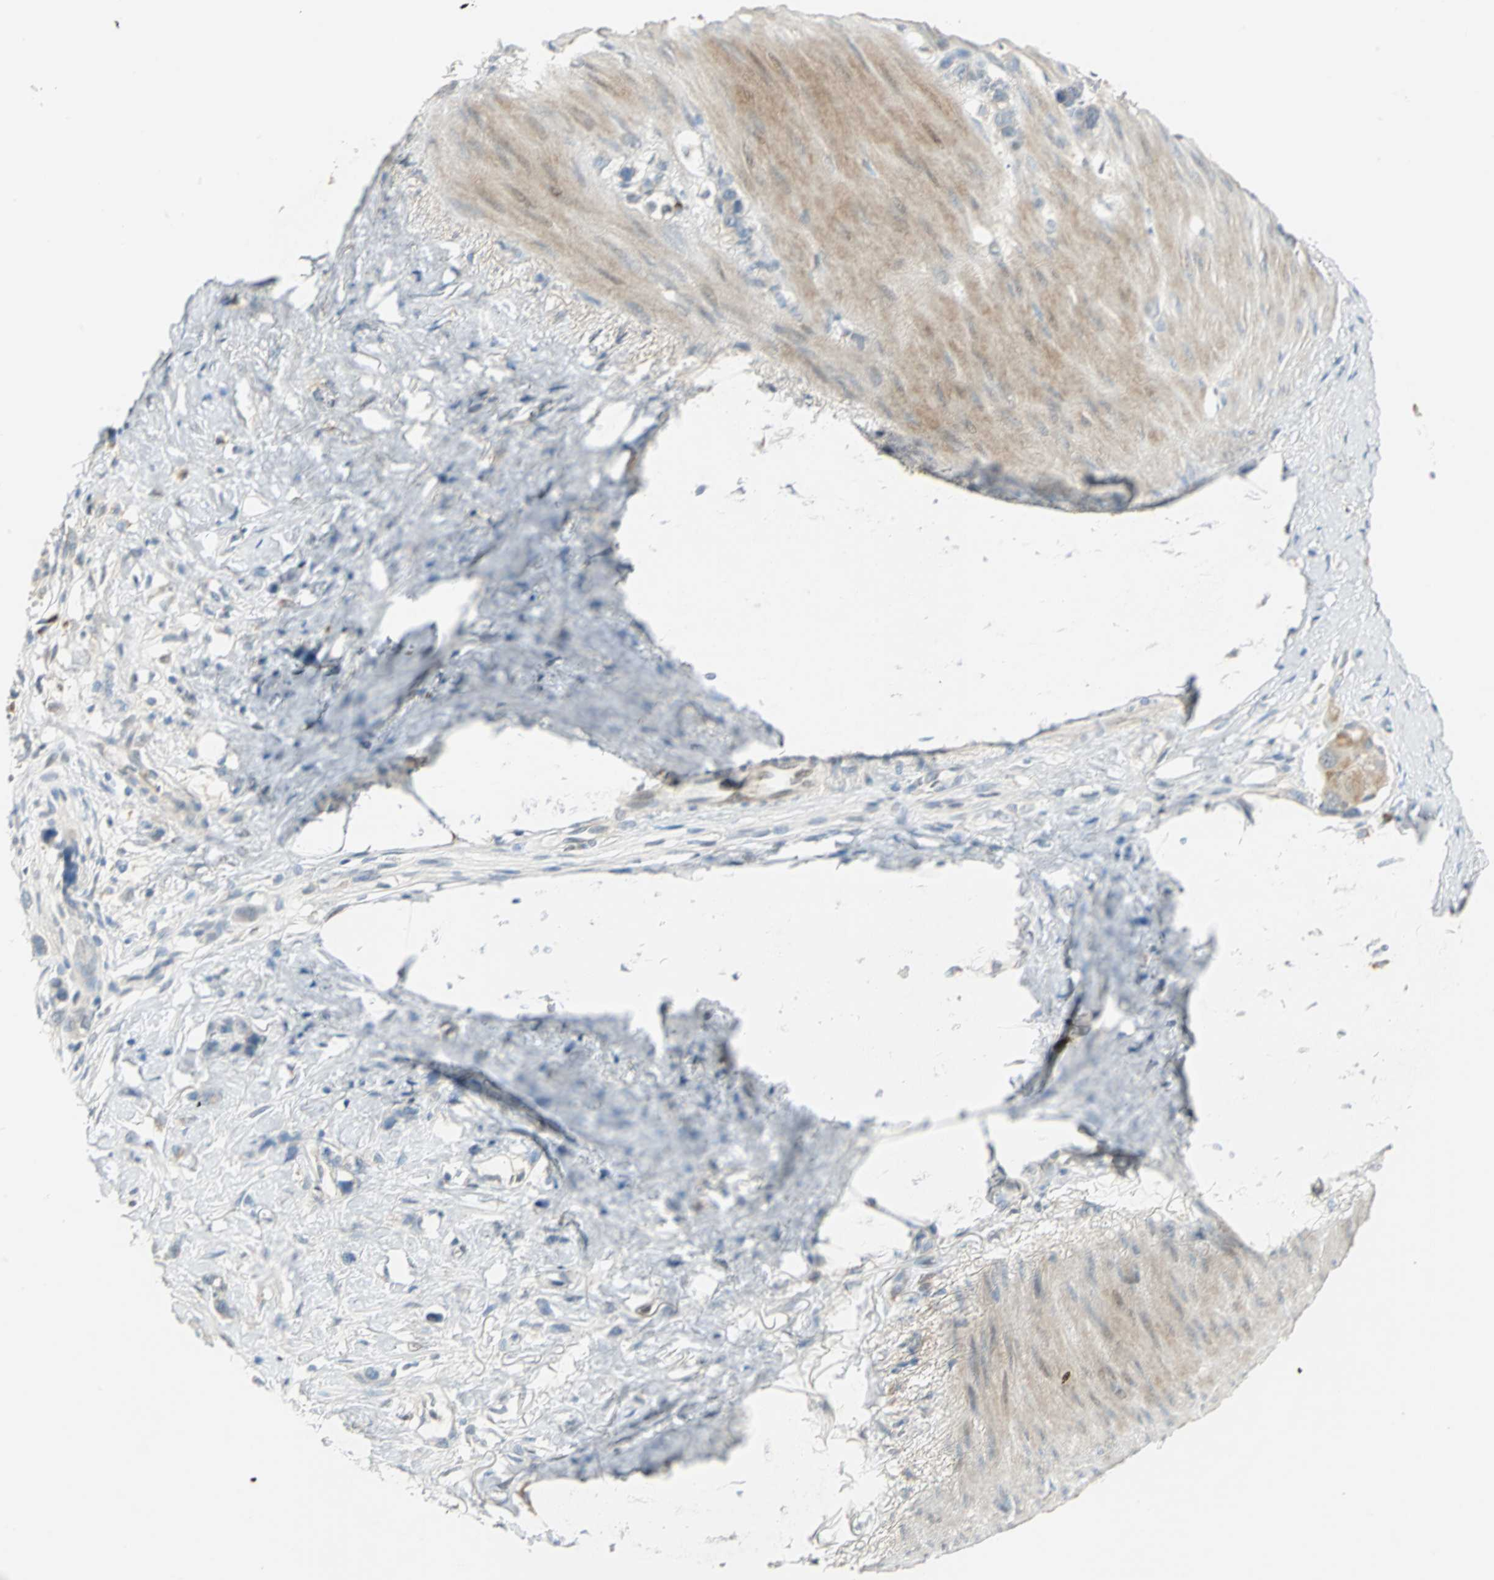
{"staining": {"intensity": "negative", "quantity": "none", "location": "none"}, "tissue": "stomach cancer", "cell_type": "Tumor cells", "image_type": "cancer", "snomed": [{"axis": "morphology", "description": "Normal tissue, NOS"}, {"axis": "morphology", "description": "Adenocarcinoma, NOS"}, {"axis": "morphology", "description": "Adenocarcinoma, High grade"}, {"axis": "topography", "description": "Stomach, upper"}, {"axis": "topography", "description": "Stomach"}], "caption": "The image displays no significant positivity in tumor cells of stomach cancer (high-grade adenocarcinoma).", "gene": "PROC", "patient": {"sex": "female", "age": 65}}